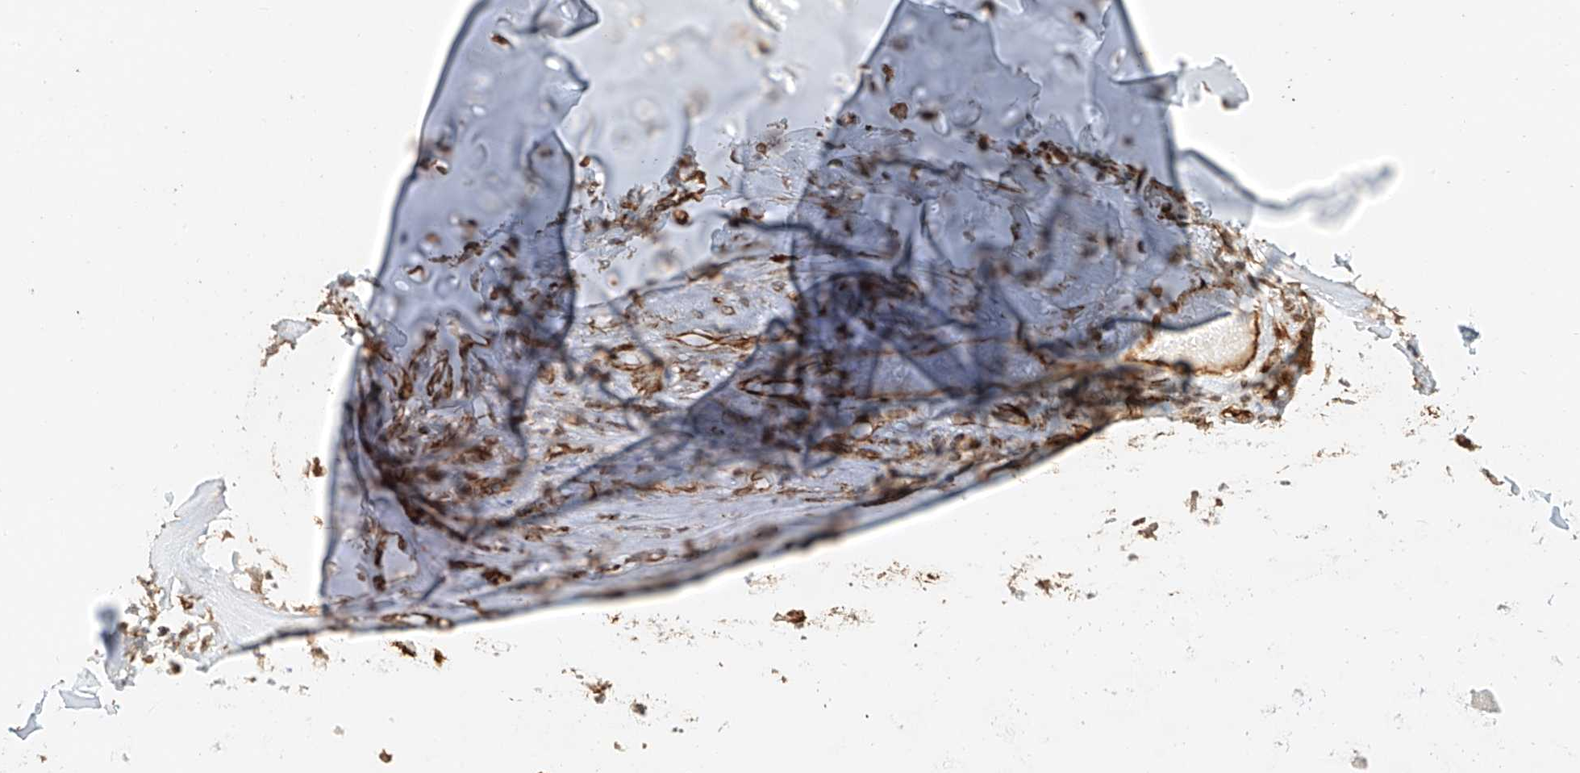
{"staining": {"intensity": "moderate", "quantity": ">75%", "location": "cytoplasmic/membranous"}, "tissue": "adipose tissue", "cell_type": "Adipocytes", "image_type": "normal", "snomed": [{"axis": "morphology", "description": "Normal tissue, NOS"}, {"axis": "morphology", "description": "Basal cell carcinoma"}, {"axis": "topography", "description": "Cartilage tissue"}, {"axis": "topography", "description": "Nasopharynx"}, {"axis": "topography", "description": "Oral tissue"}], "caption": "Protein expression analysis of normal human adipose tissue reveals moderate cytoplasmic/membranous staining in approximately >75% of adipocytes.", "gene": "NAP1L1", "patient": {"sex": "female", "age": 77}}